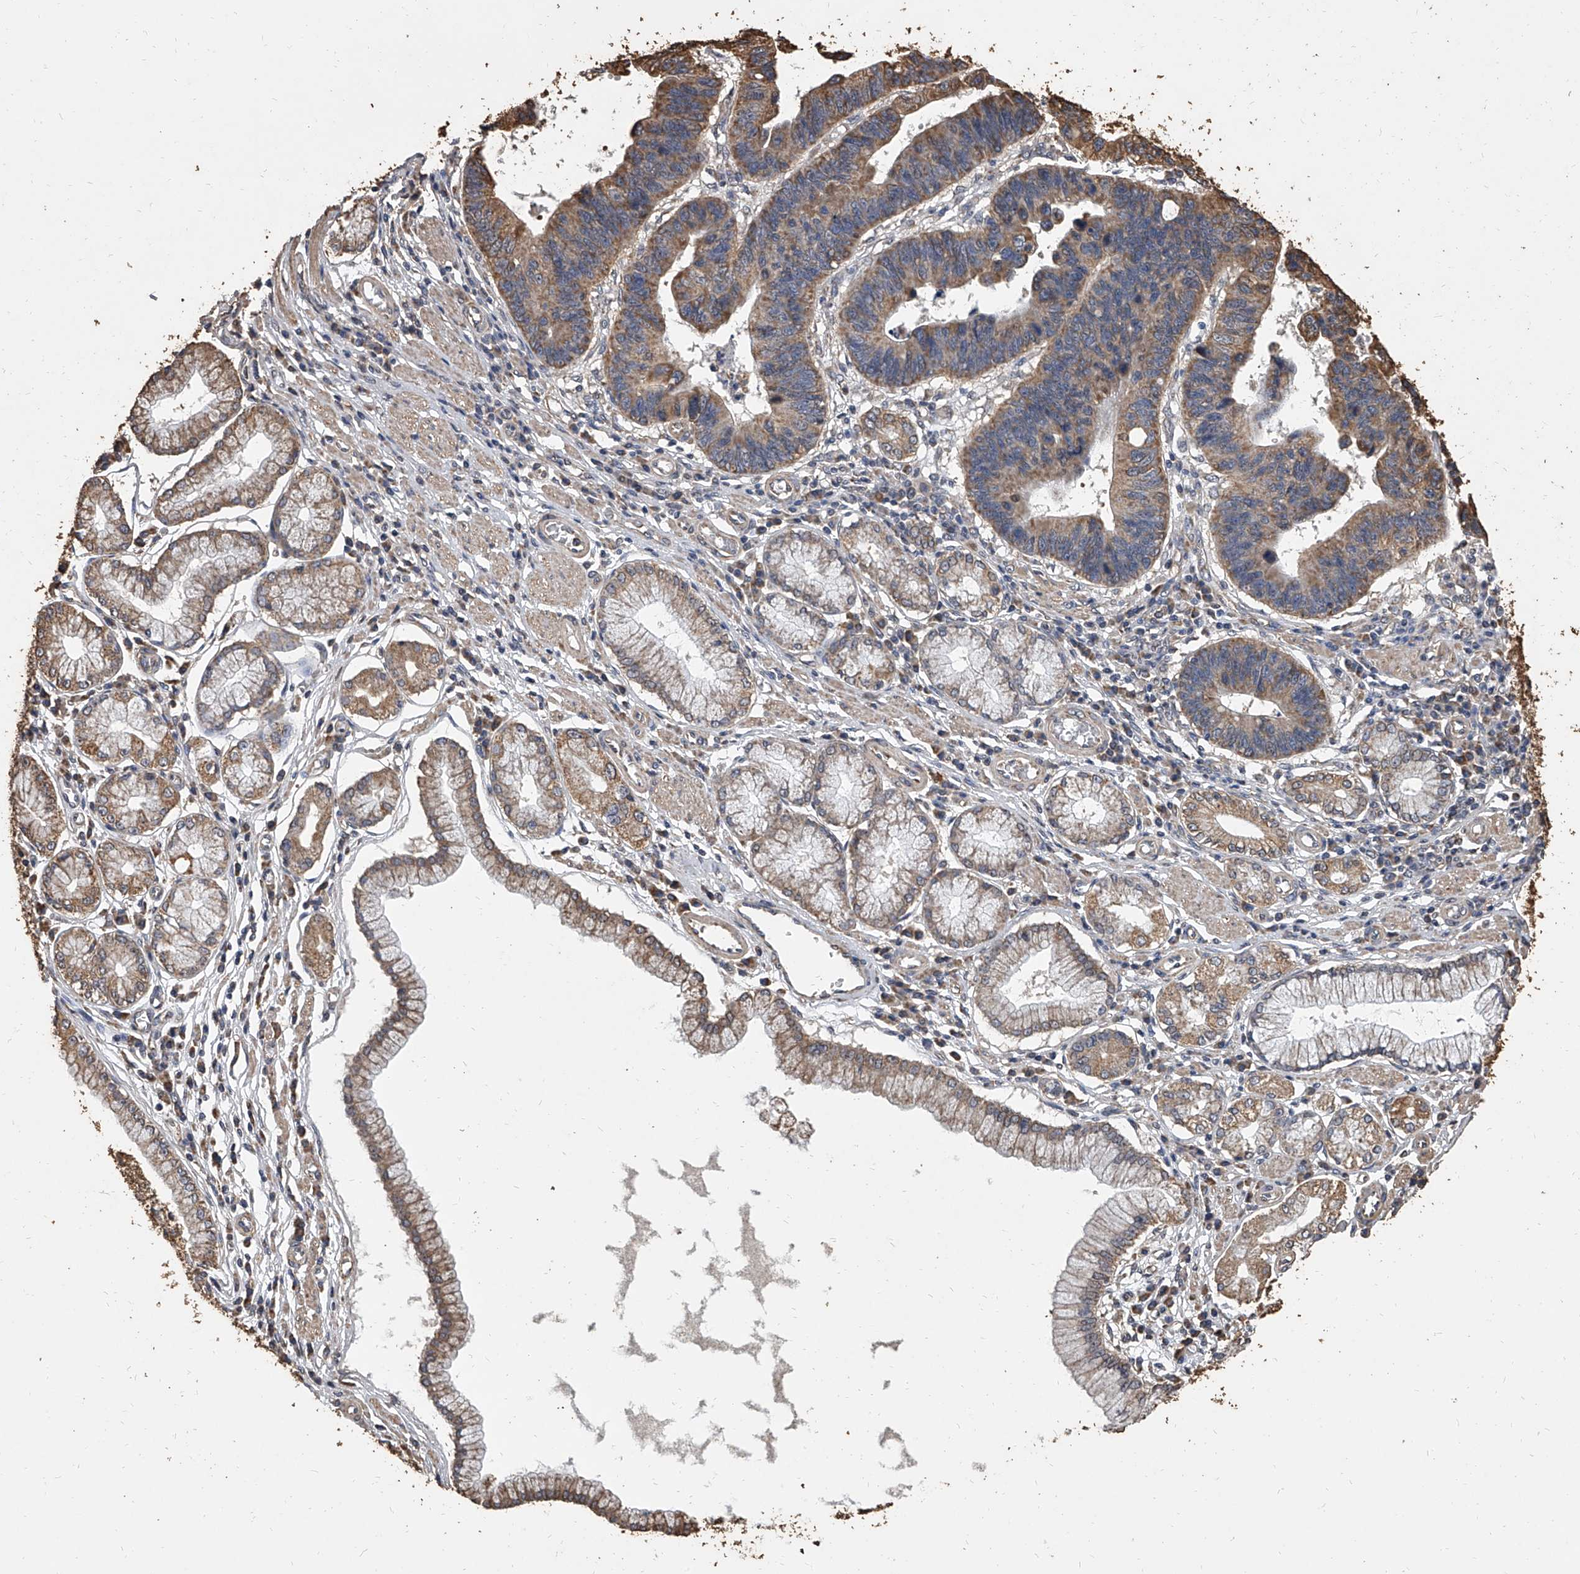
{"staining": {"intensity": "moderate", "quantity": ">75%", "location": "cytoplasmic/membranous"}, "tissue": "stomach cancer", "cell_type": "Tumor cells", "image_type": "cancer", "snomed": [{"axis": "morphology", "description": "Adenocarcinoma, NOS"}, {"axis": "topography", "description": "Stomach"}], "caption": "Adenocarcinoma (stomach) was stained to show a protein in brown. There is medium levels of moderate cytoplasmic/membranous expression in approximately >75% of tumor cells.", "gene": "MRPL28", "patient": {"sex": "male", "age": 59}}